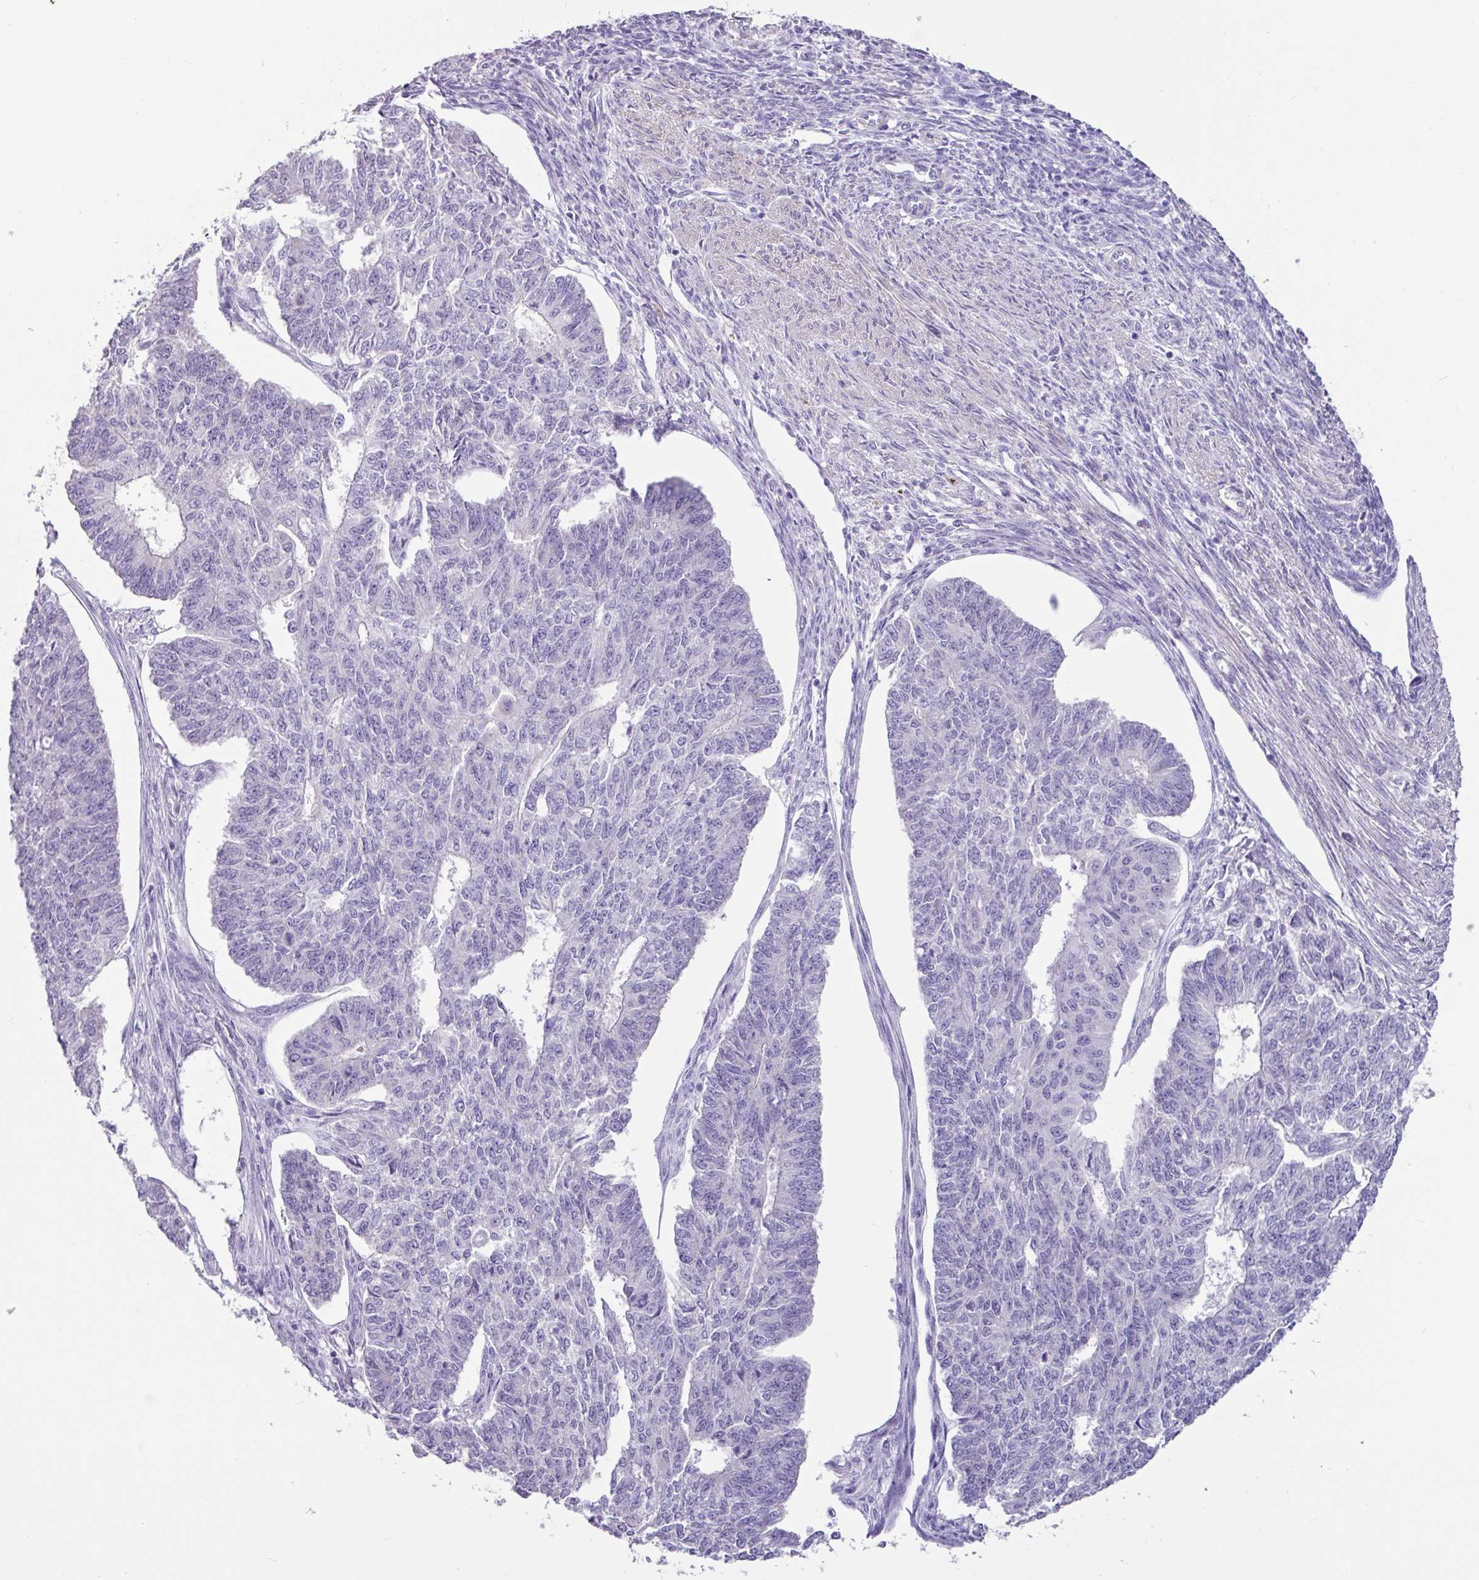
{"staining": {"intensity": "negative", "quantity": "none", "location": "none"}, "tissue": "endometrial cancer", "cell_type": "Tumor cells", "image_type": "cancer", "snomed": [{"axis": "morphology", "description": "Adenocarcinoma, NOS"}, {"axis": "topography", "description": "Endometrium"}], "caption": "Protein analysis of endometrial adenocarcinoma displays no significant staining in tumor cells. (Brightfield microscopy of DAB (3,3'-diaminobenzidine) immunohistochemistry at high magnification).", "gene": "OTX1", "patient": {"sex": "female", "age": 32}}